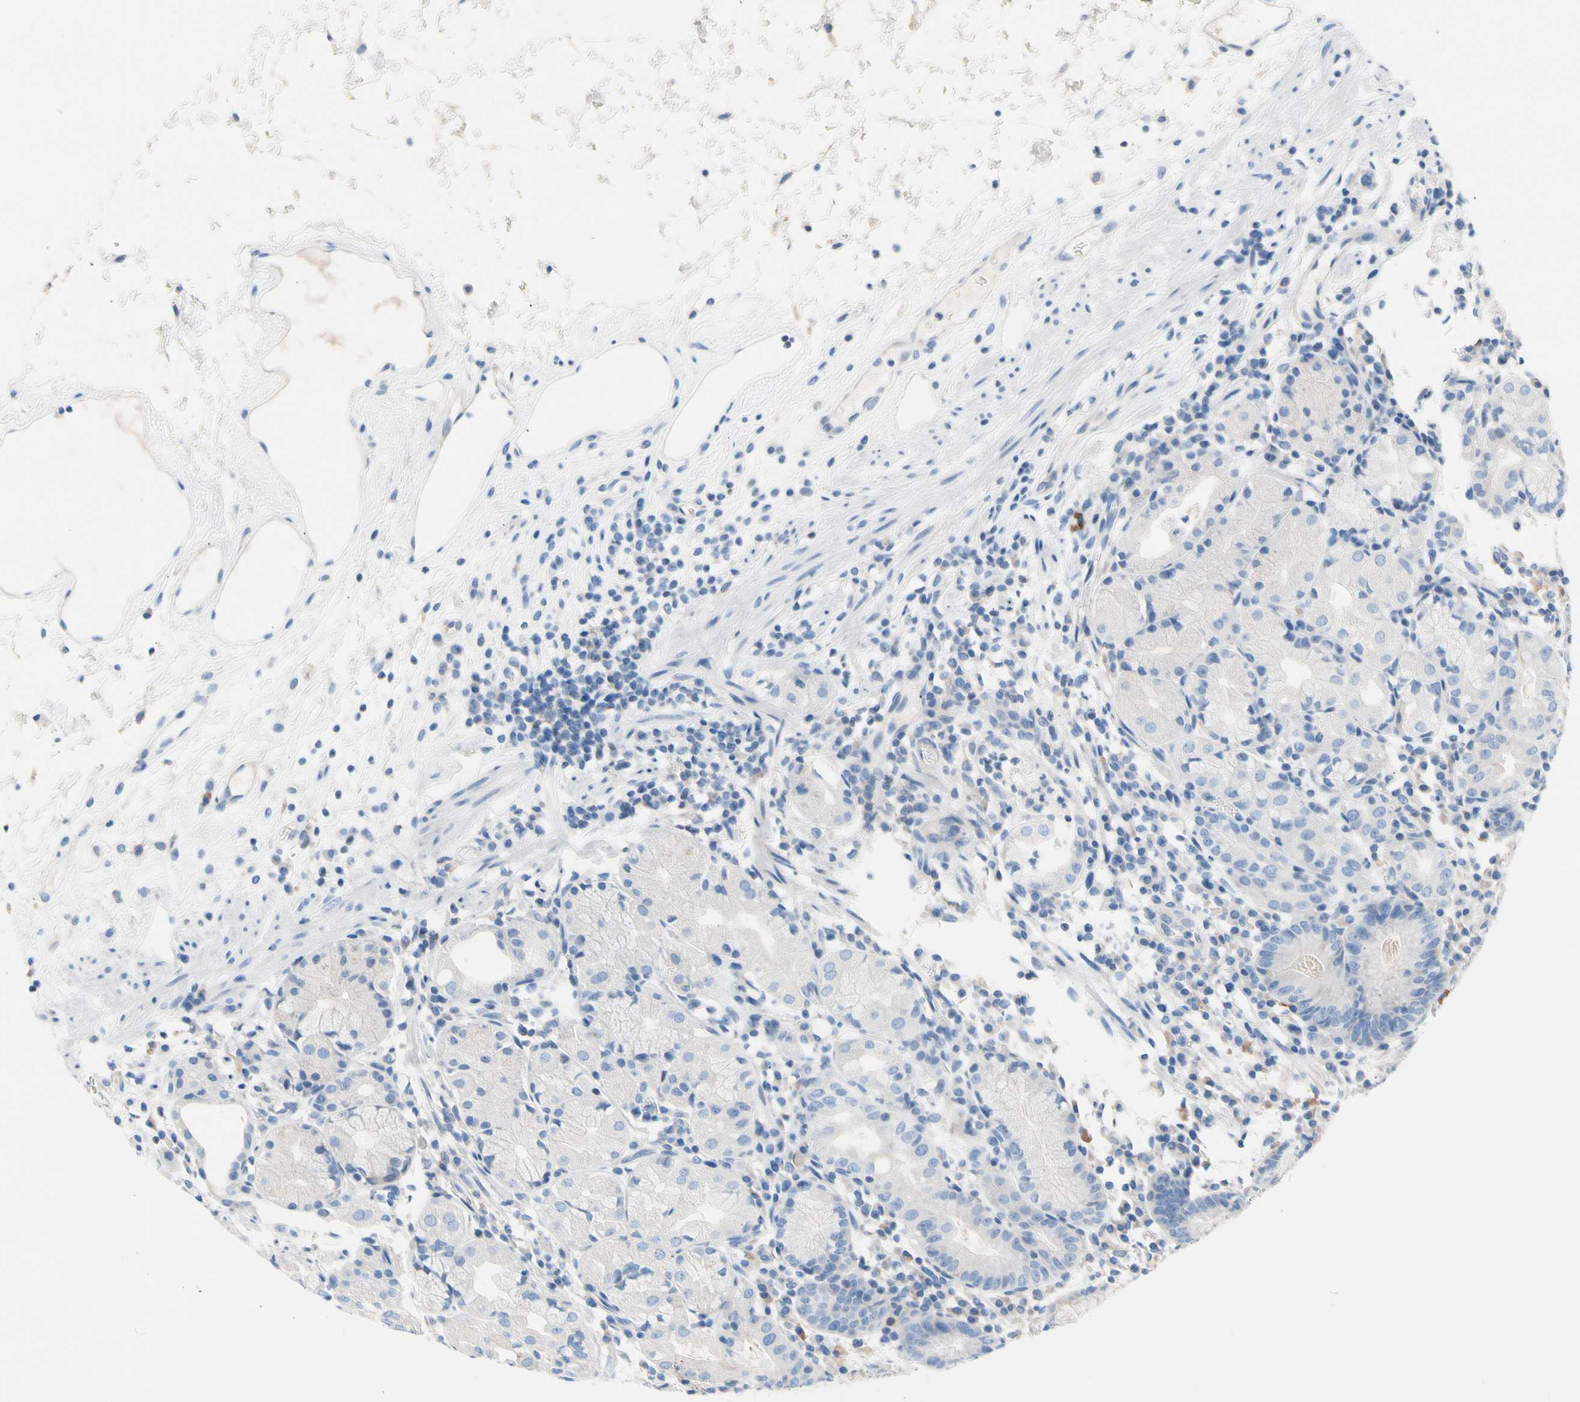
{"staining": {"intensity": "negative", "quantity": "none", "location": "none"}, "tissue": "stomach", "cell_type": "Glandular cells", "image_type": "normal", "snomed": [{"axis": "morphology", "description": "Normal tissue, NOS"}, {"axis": "topography", "description": "Stomach"}, {"axis": "topography", "description": "Stomach, lower"}], "caption": "The micrograph displays no staining of glandular cells in normal stomach. (DAB immunohistochemistry (IHC) with hematoxylin counter stain).", "gene": "MAP3K3", "patient": {"sex": "female", "age": 75}}